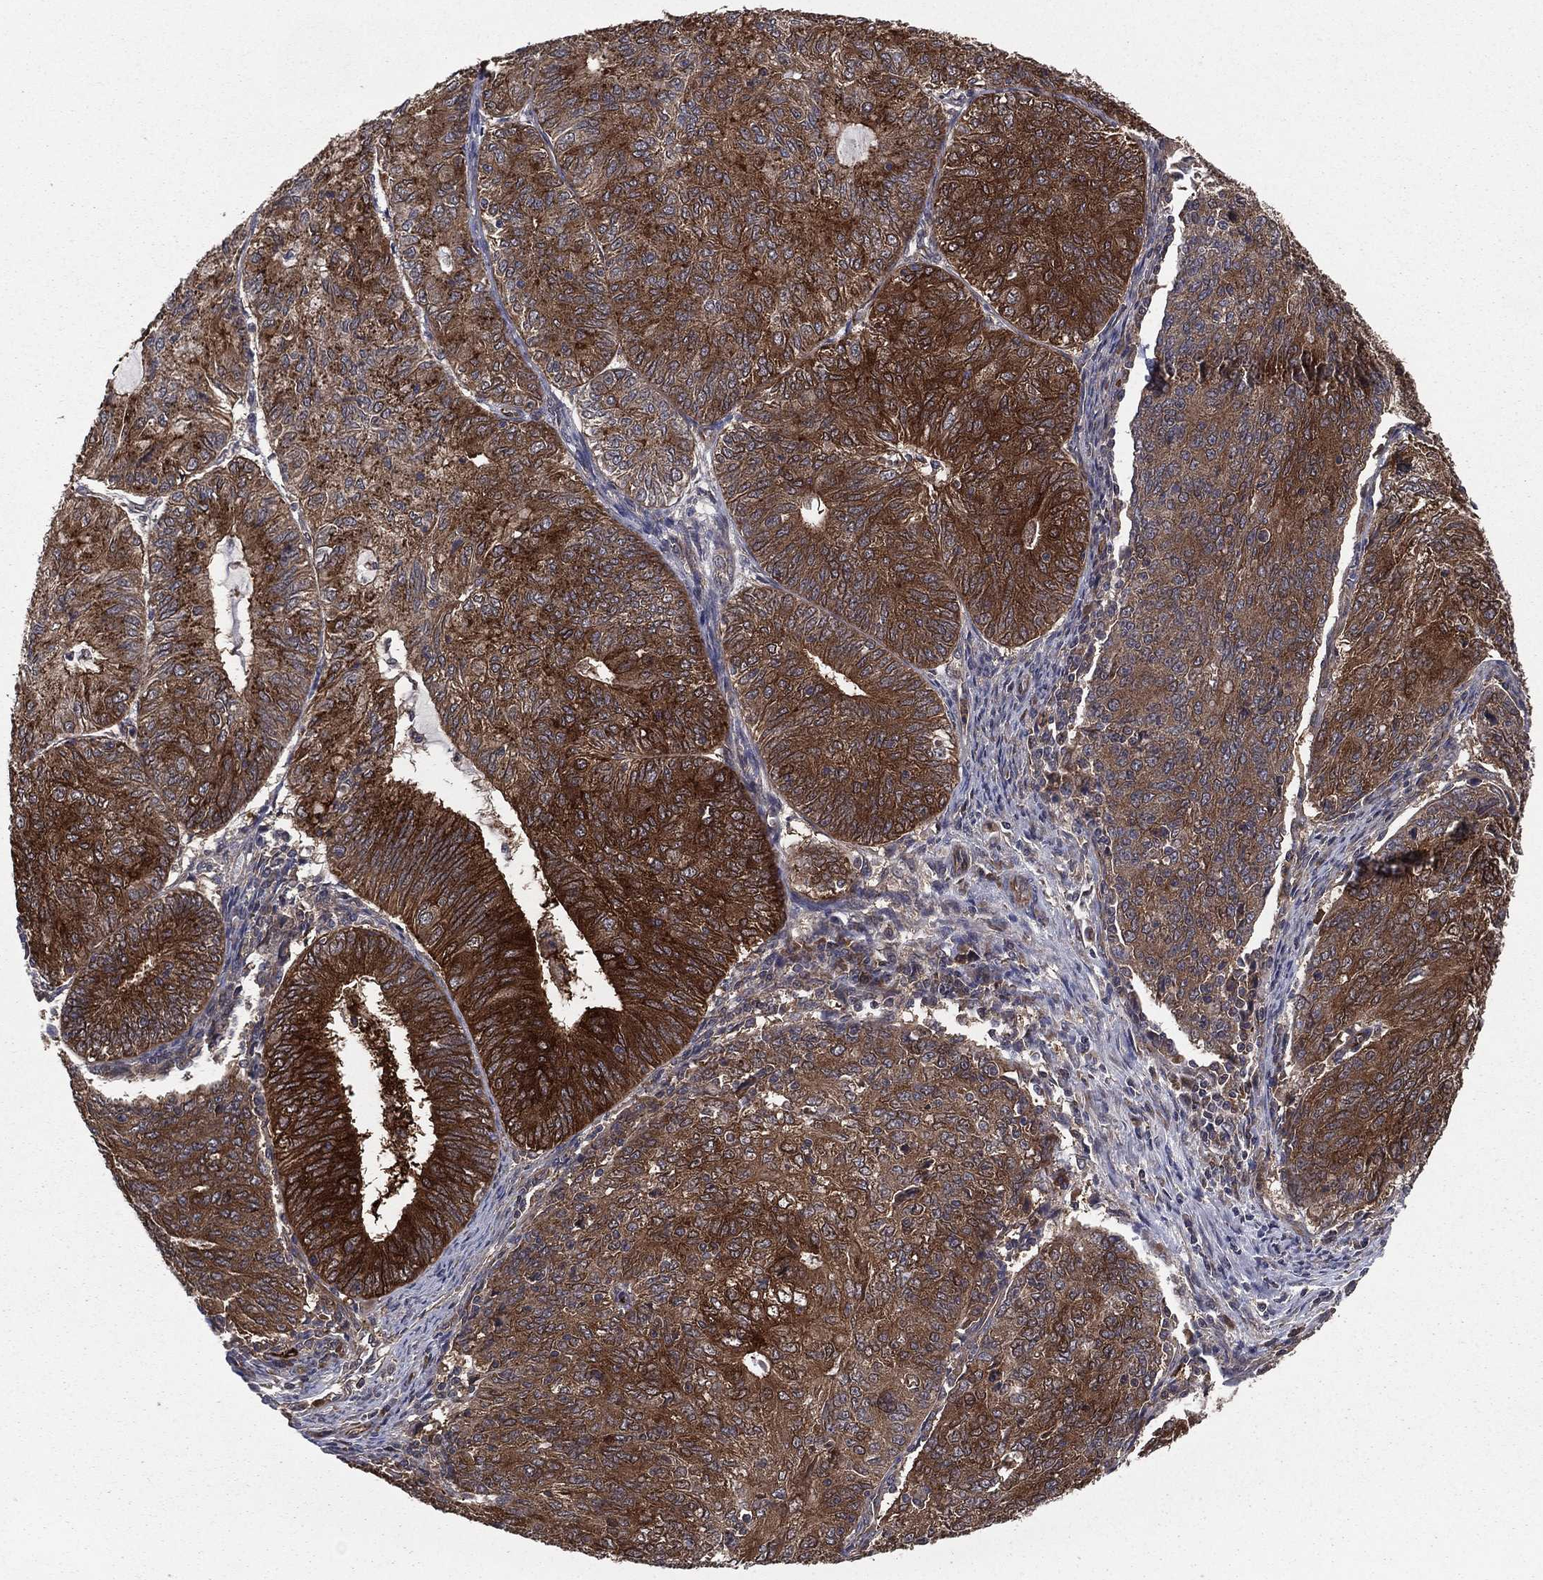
{"staining": {"intensity": "strong", "quantity": ">75%", "location": "cytoplasmic/membranous"}, "tissue": "endometrial cancer", "cell_type": "Tumor cells", "image_type": "cancer", "snomed": [{"axis": "morphology", "description": "Adenocarcinoma, NOS"}, {"axis": "topography", "description": "Endometrium"}], "caption": "Endometrial adenocarcinoma stained for a protein displays strong cytoplasmic/membranous positivity in tumor cells.", "gene": "CERT1", "patient": {"sex": "female", "age": 82}}